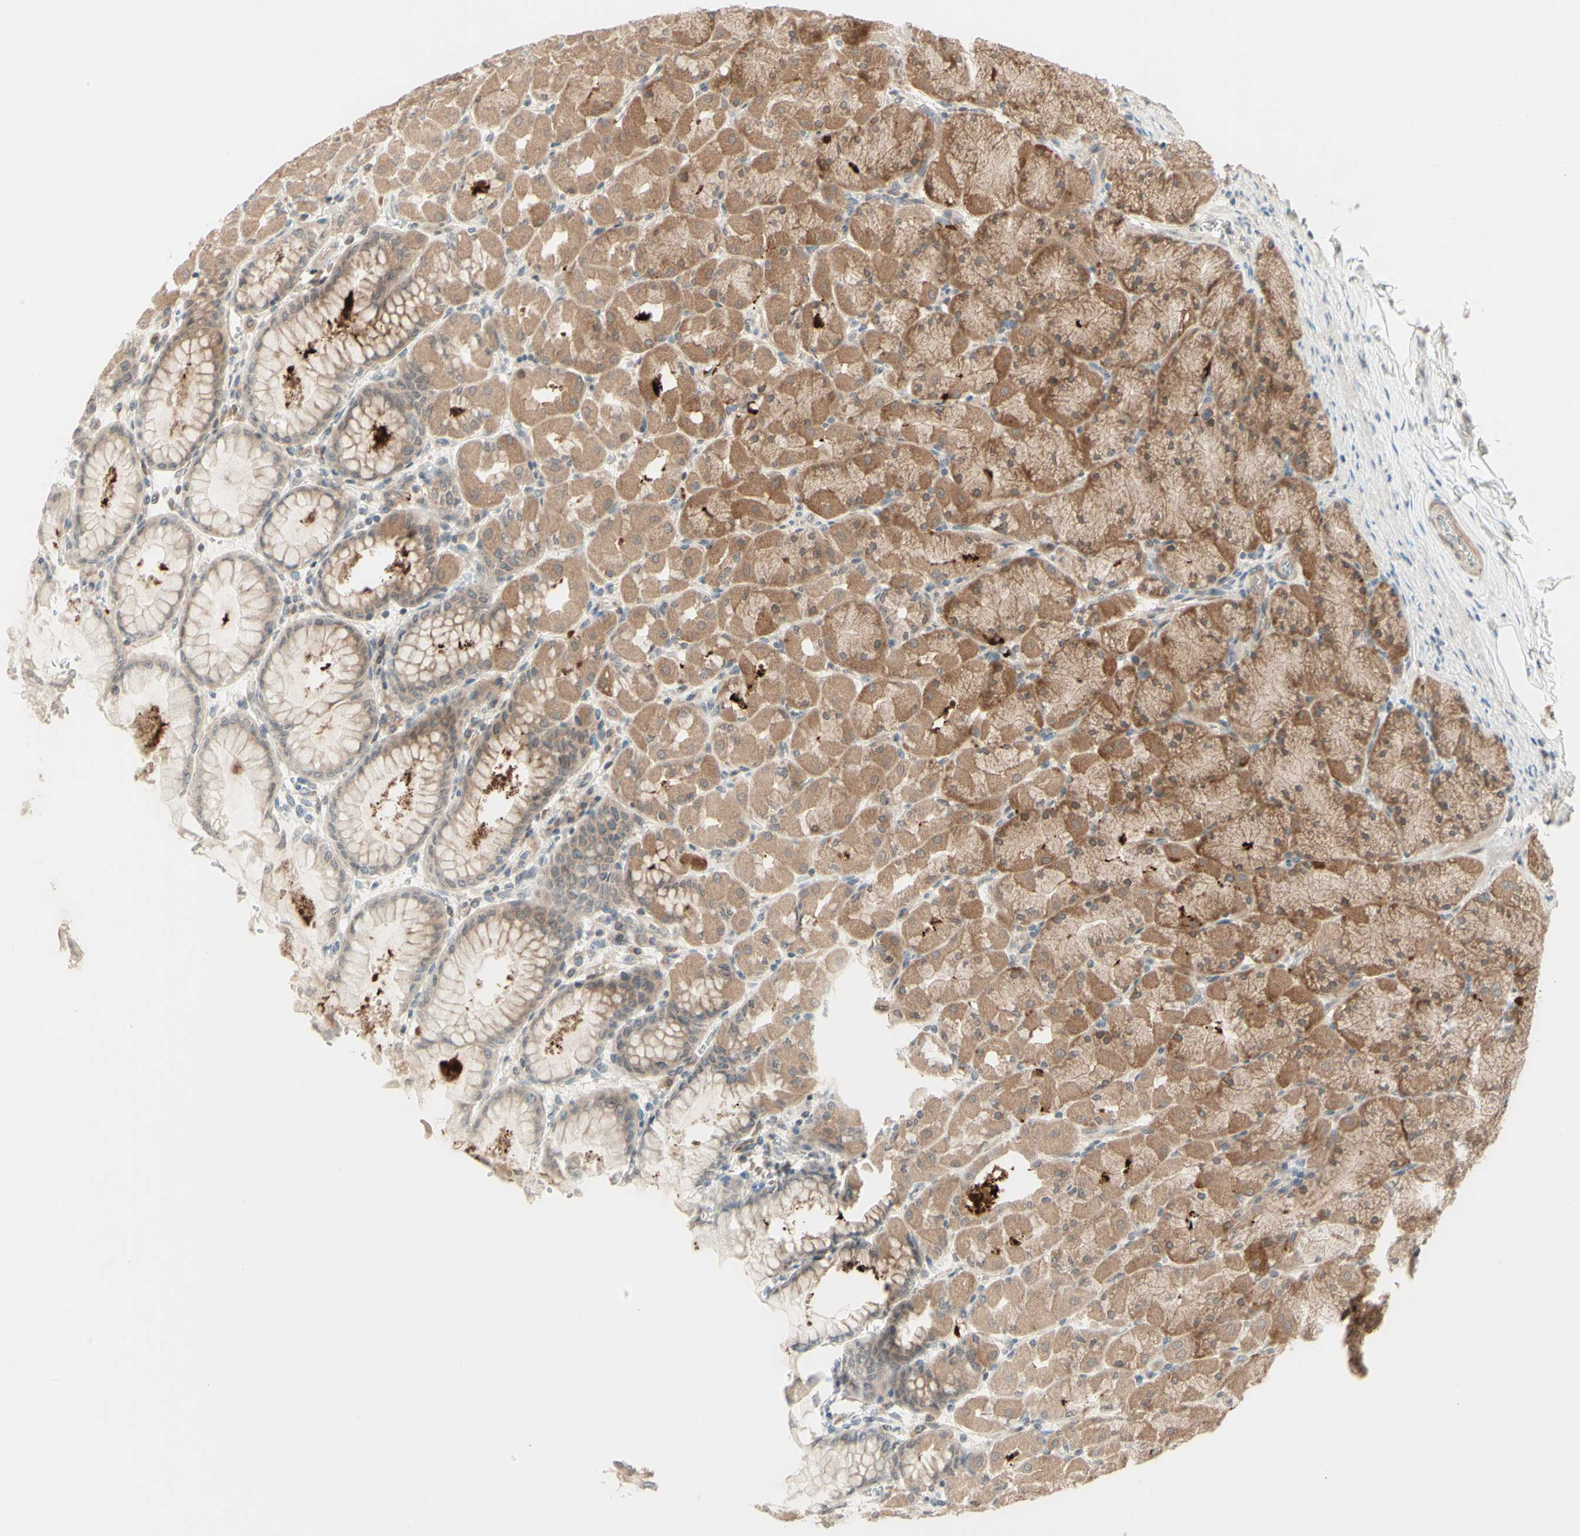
{"staining": {"intensity": "moderate", "quantity": ">75%", "location": "cytoplasmic/membranous"}, "tissue": "stomach", "cell_type": "Glandular cells", "image_type": "normal", "snomed": [{"axis": "morphology", "description": "Normal tissue, NOS"}, {"axis": "topography", "description": "Stomach, upper"}], "caption": "The image demonstrates staining of normal stomach, revealing moderate cytoplasmic/membranous protein expression (brown color) within glandular cells. (IHC, brightfield microscopy, high magnification).", "gene": "ZW10", "patient": {"sex": "female", "age": 56}}